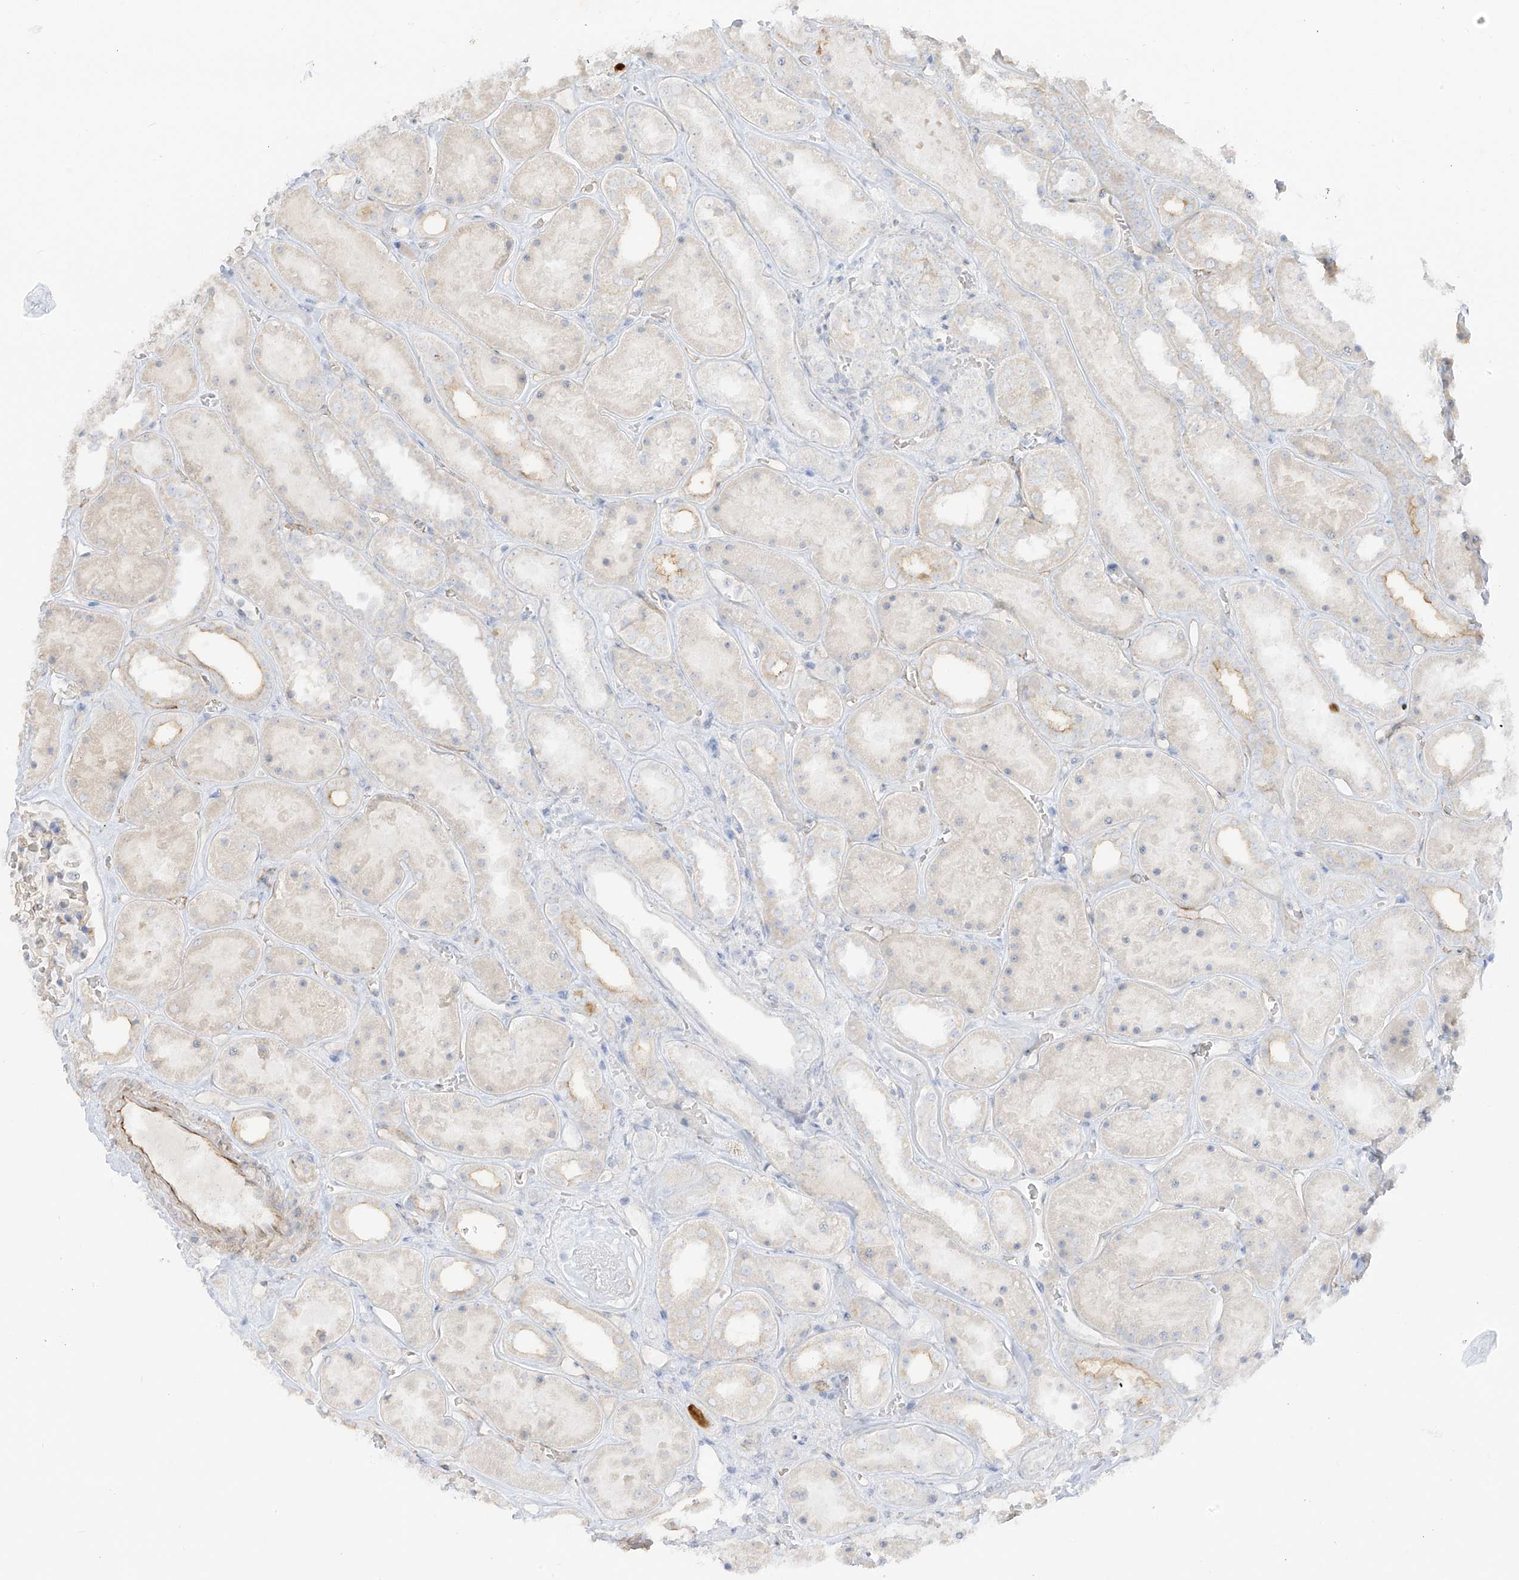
{"staining": {"intensity": "negative", "quantity": "none", "location": "none"}, "tissue": "kidney", "cell_type": "Cells in glomeruli", "image_type": "normal", "snomed": [{"axis": "morphology", "description": "Normal tissue, NOS"}, {"axis": "topography", "description": "Kidney"}], "caption": "This is an immunohistochemistry photomicrograph of benign human kidney. There is no positivity in cells in glomeruli.", "gene": "C11orf87", "patient": {"sex": "female", "age": 41}}